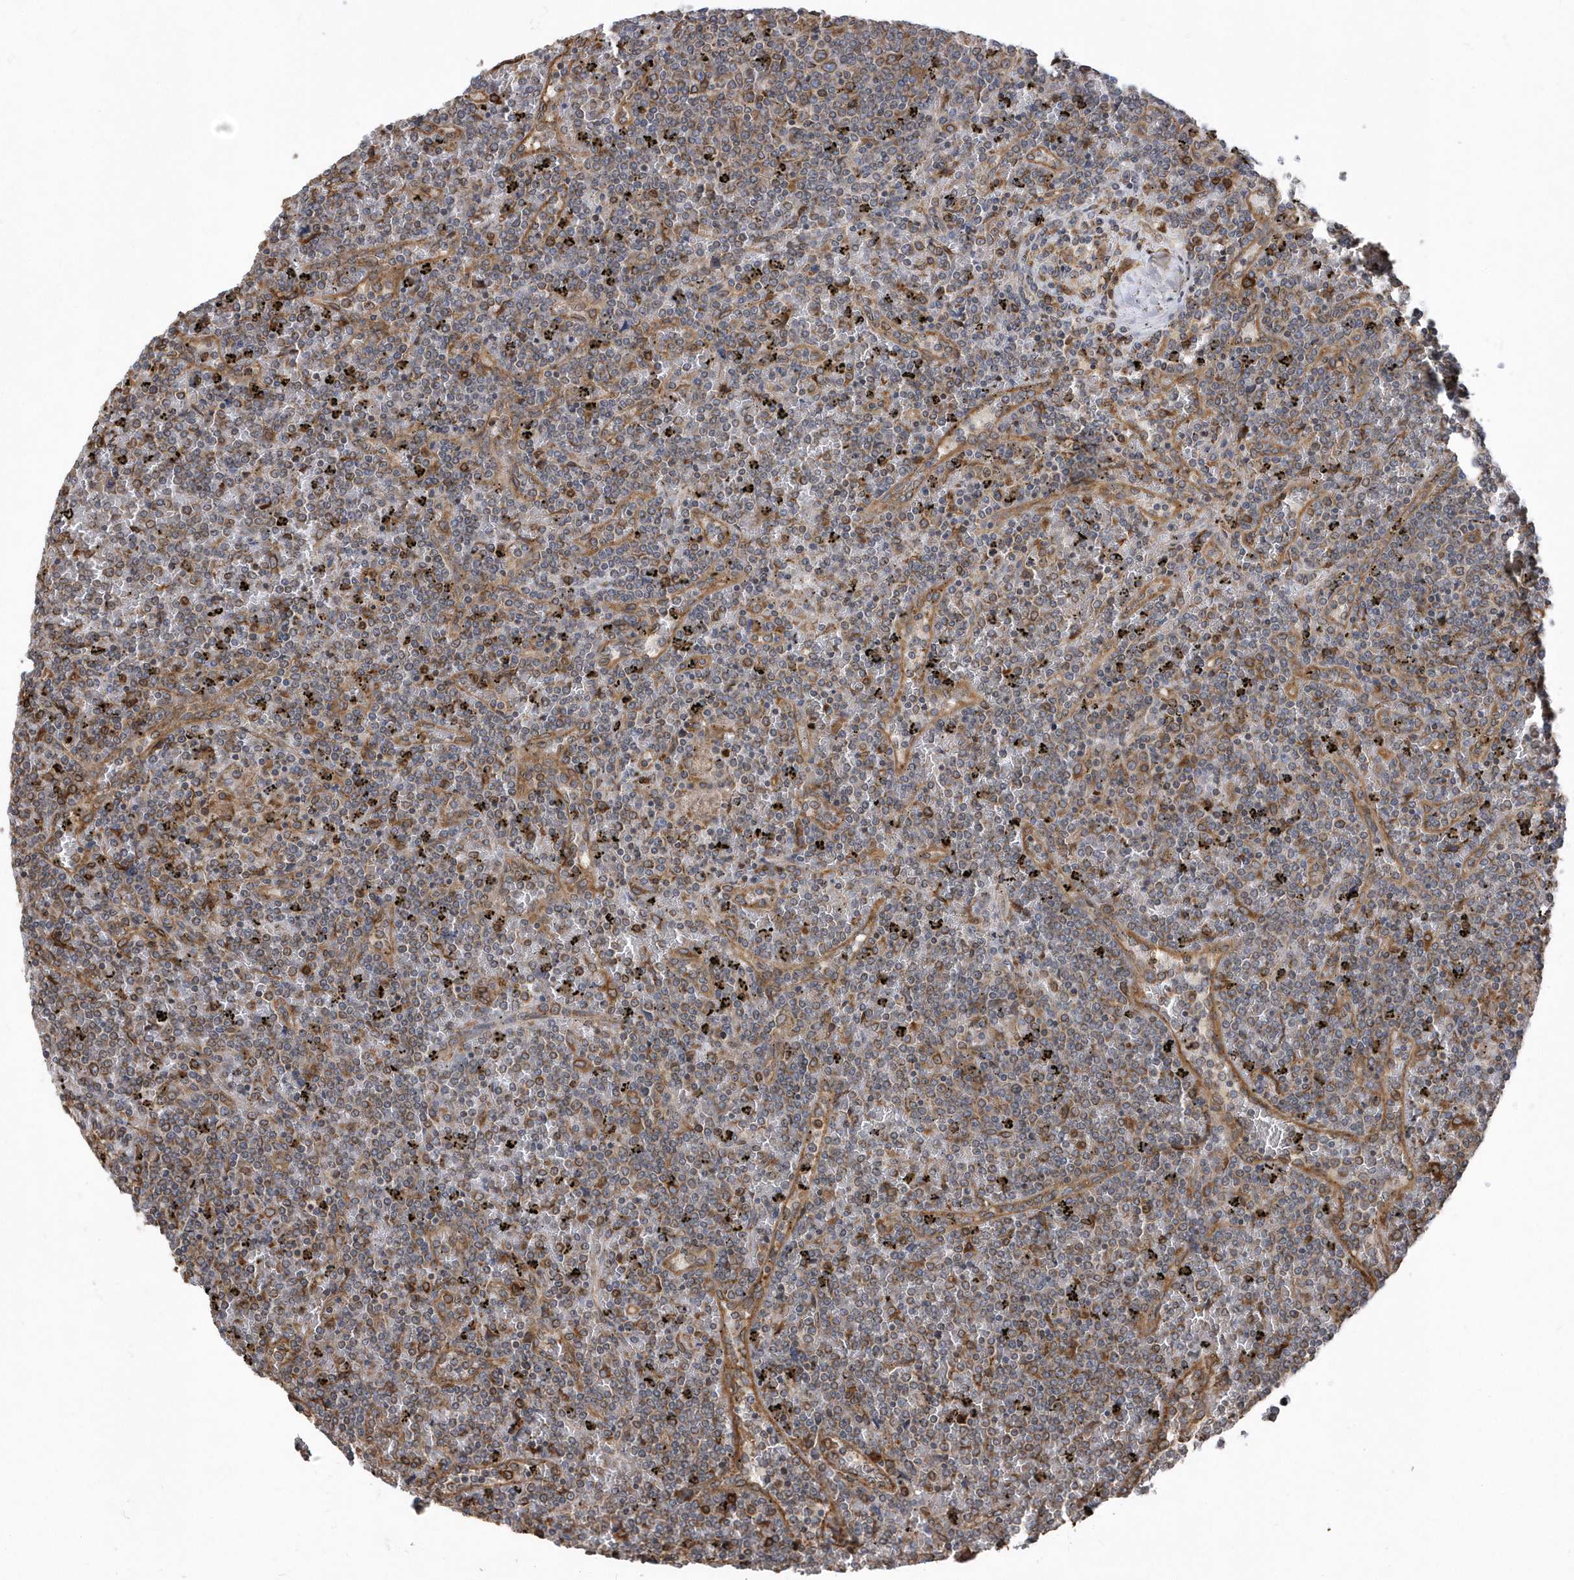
{"staining": {"intensity": "weak", "quantity": "25%-75%", "location": "cytoplasmic/membranous"}, "tissue": "lymphoma", "cell_type": "Tumor cells", "image_type": "cancer", "snomed": [{"axis": "morphology", "description": "Malignant lymphoma, non-Hodgkin's type, Low grade"}, {"axis": "topography", "description": "Spleen"}], "caption": "DAB immunohistochemical staining of human malignant lymphoma, non-Hodgkin's type (low-grade) reveals weak cytoplasmic/membranous protein staining in about 25%-75% of tumor cells. The staining was performed using DAB (3,3'-diaminobenzidine) to visualize the protein expression in brown, while the nuclei were stained in blue with hematoxylin (Magnification: 20x).", "gene": "VAMP7", "patient": {"sex": "female", "age": 19}}